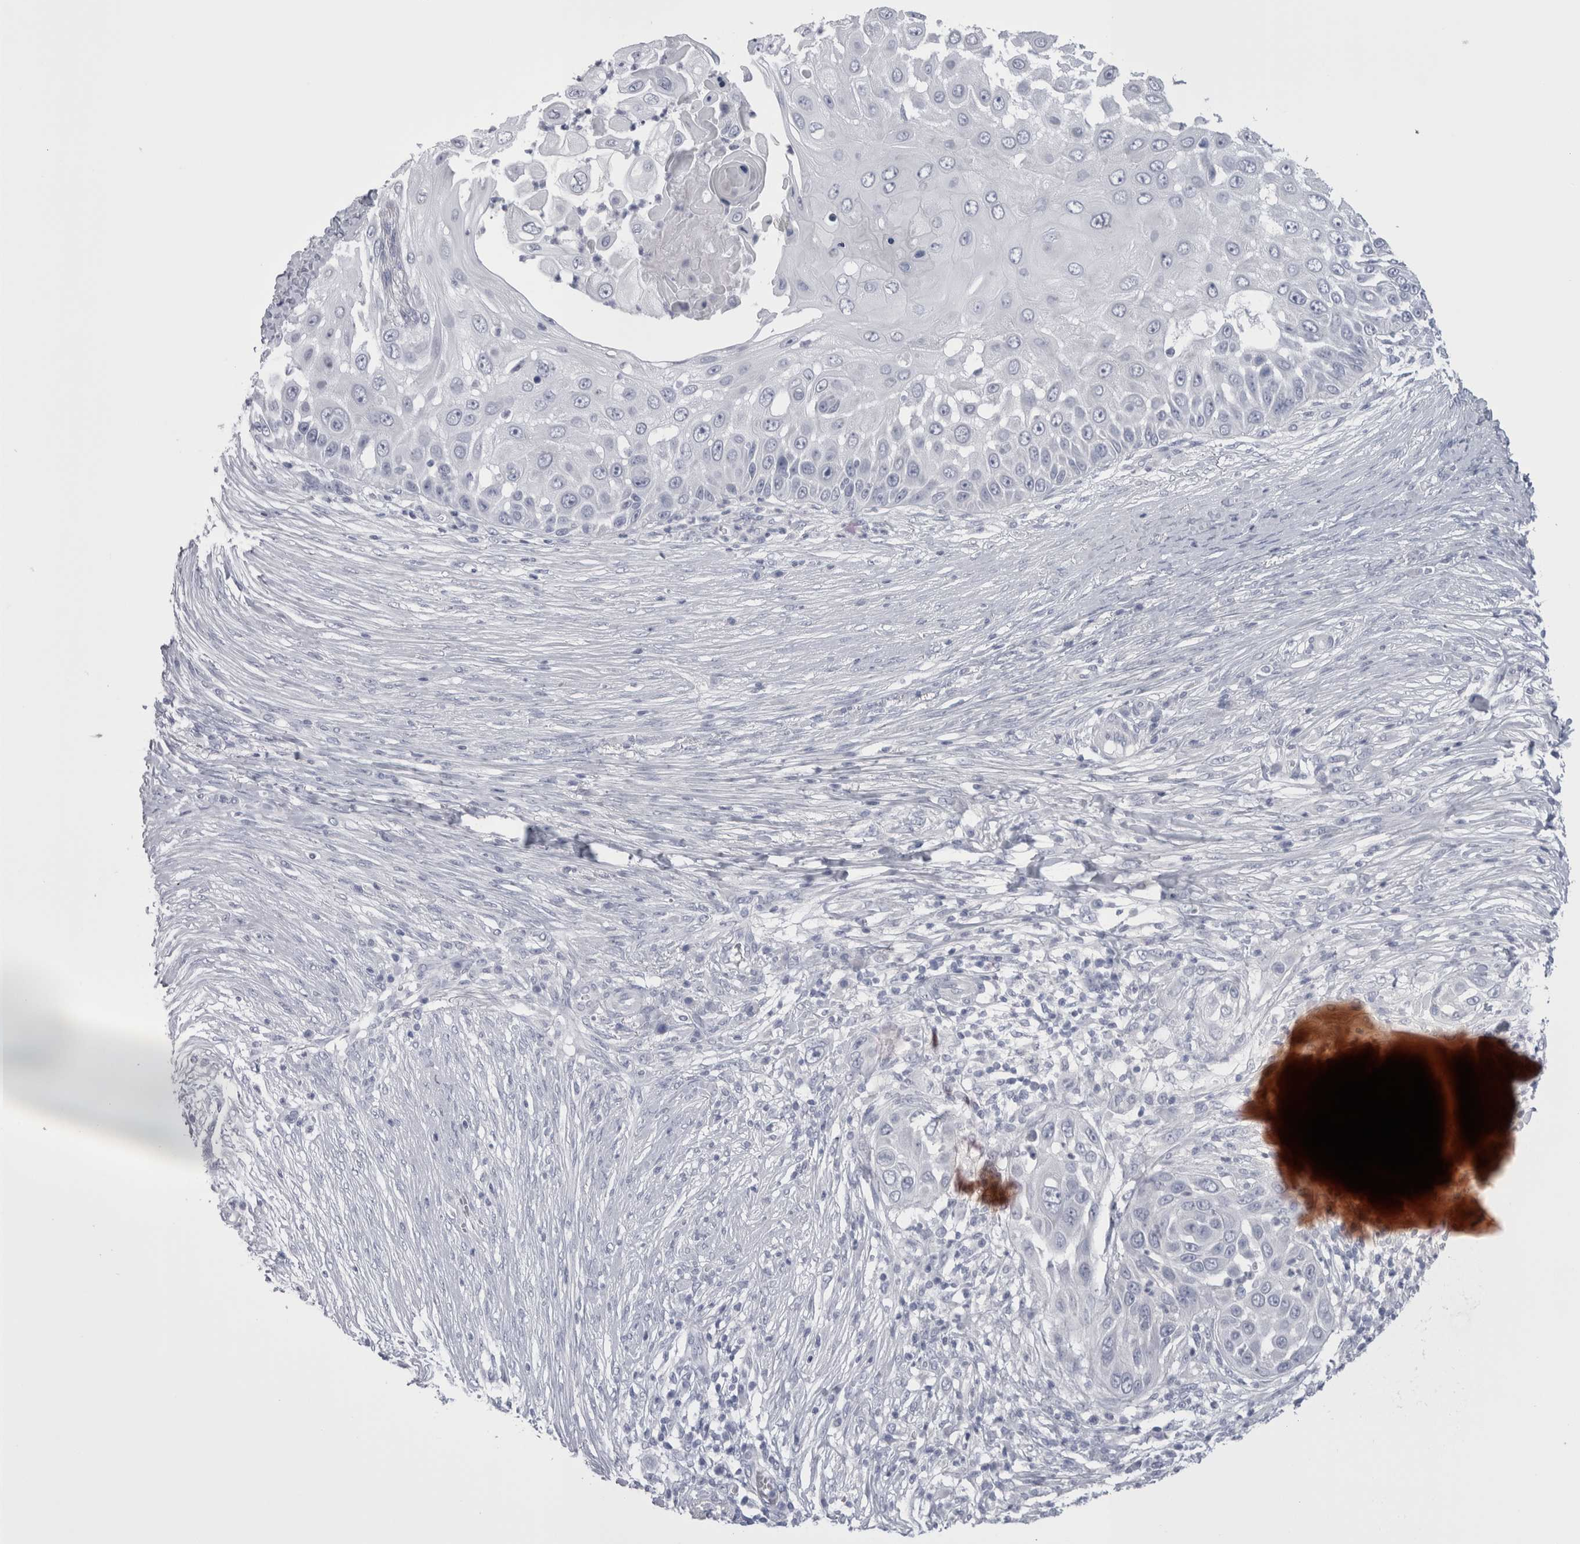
{"staining": {"intensity": "negative", "quantity": "none", "location": "none"}, "tissue": "skin cancer", "cell_type": "Tumor cells", "image_type": "cancer", "snomed": [{"axis": "morphology", "description": "Squamous cell carcinoma, NOS"}, {"axis": "topography", "description": "Skin"}], "caption": "DAB (3,3'-diaminobenzidine) immunohistochemical staining of human skin squamous cell carcinoma exhibits no significant positivity in tumor cells.", "gene": "SUCNR1", "patient": {"sex": "female", "age": 44}}